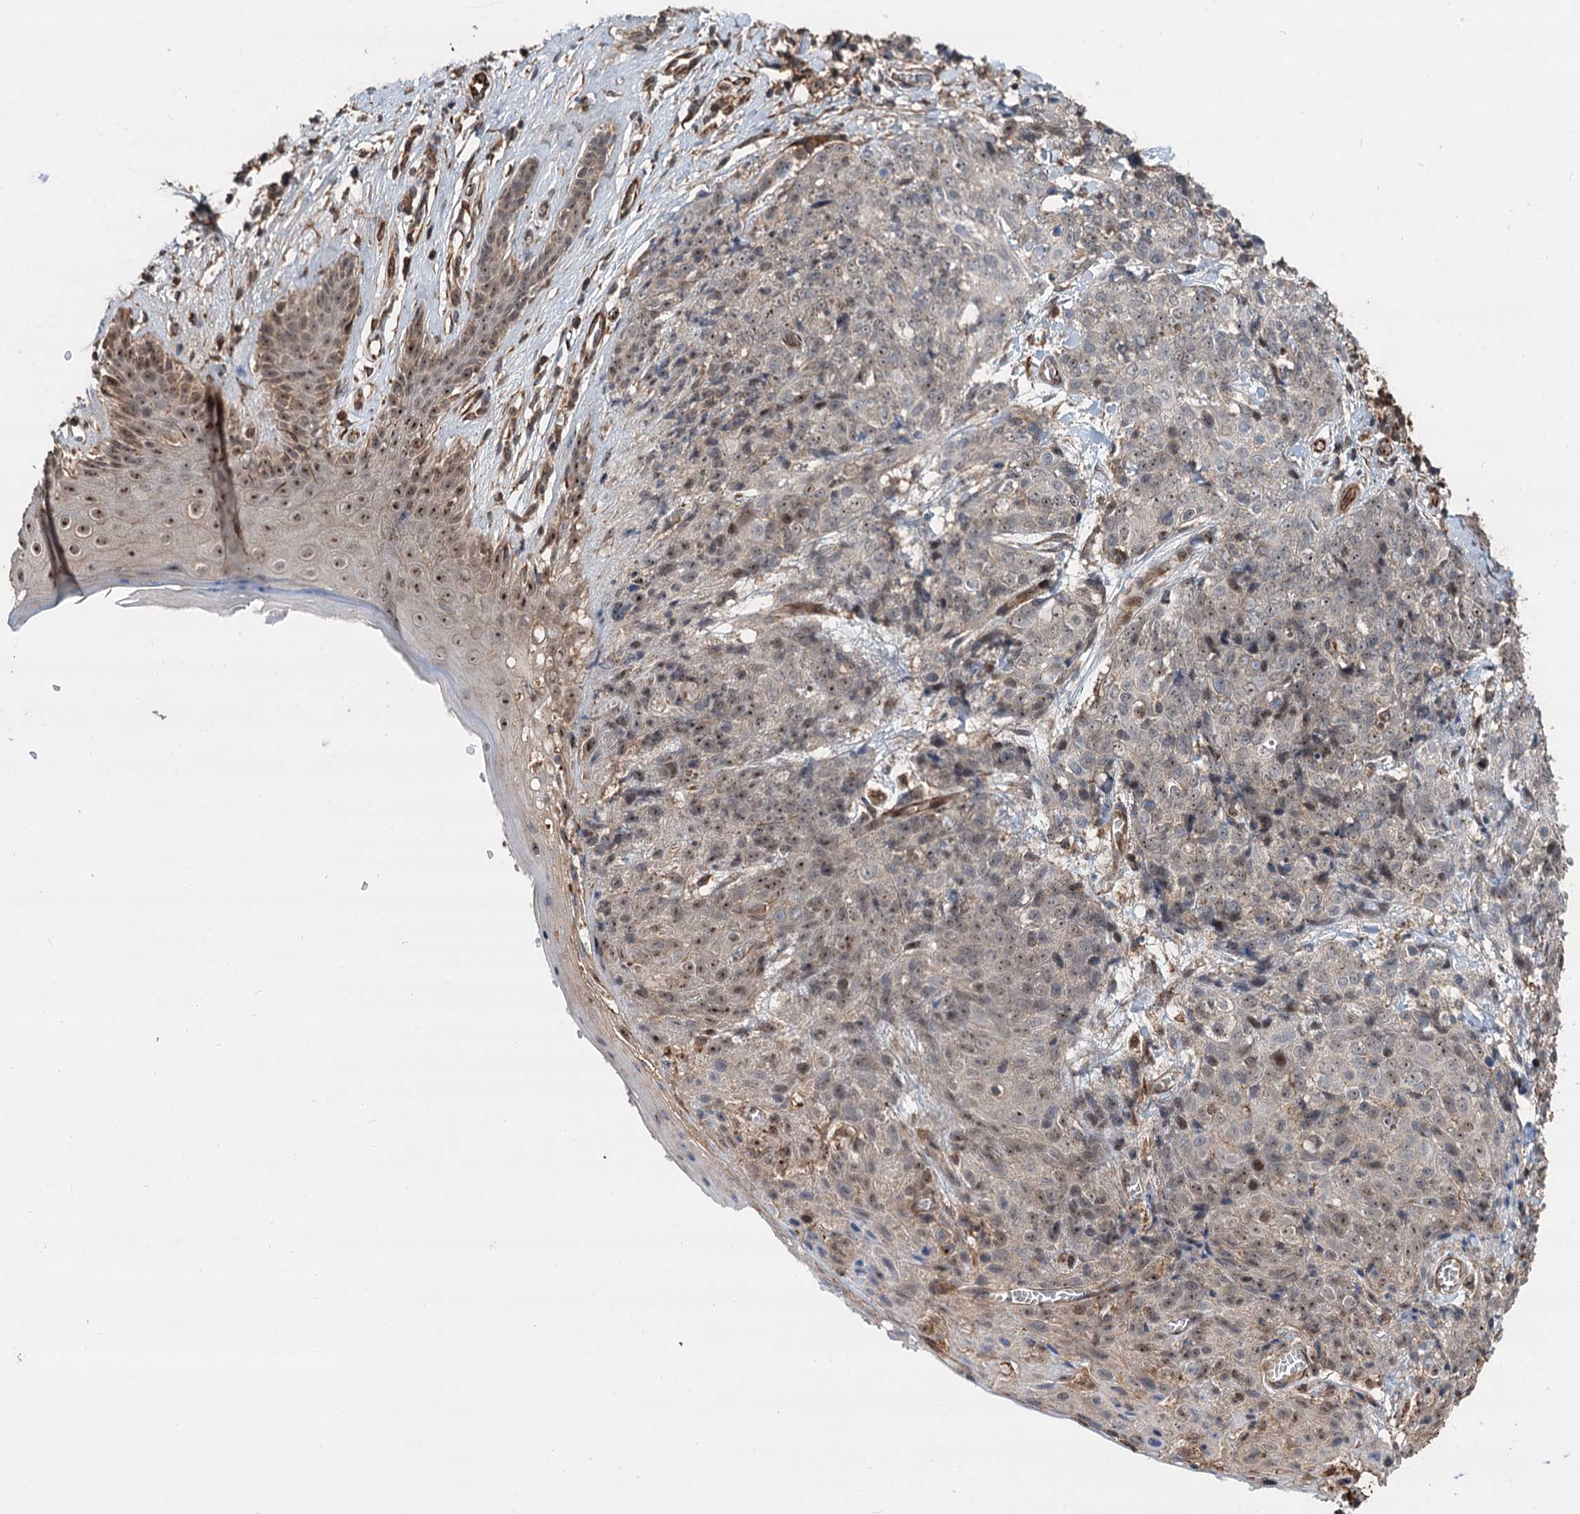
{"staining": {"intensity": "moderate", "quantity": ">75%", "location": "nuclear"}, "tissue": "skin cancer", "cell_type": "Tumor cells", "image_type": "cancer", "snomed": [{"axis": "morphology", "description": "Squamous cell carcinoma, NOS"}, {"axis": "topography", "description": "Skin"}, {"axis": "topography", "description": "Vulva"}], "caption": "Protein analysis of skin cancer tissue demonstrates moderate nuclear positivity in approximately >75% of tumor cells.", "gene": "TMA16", "patient": {"sex": "female", "age": 85}}